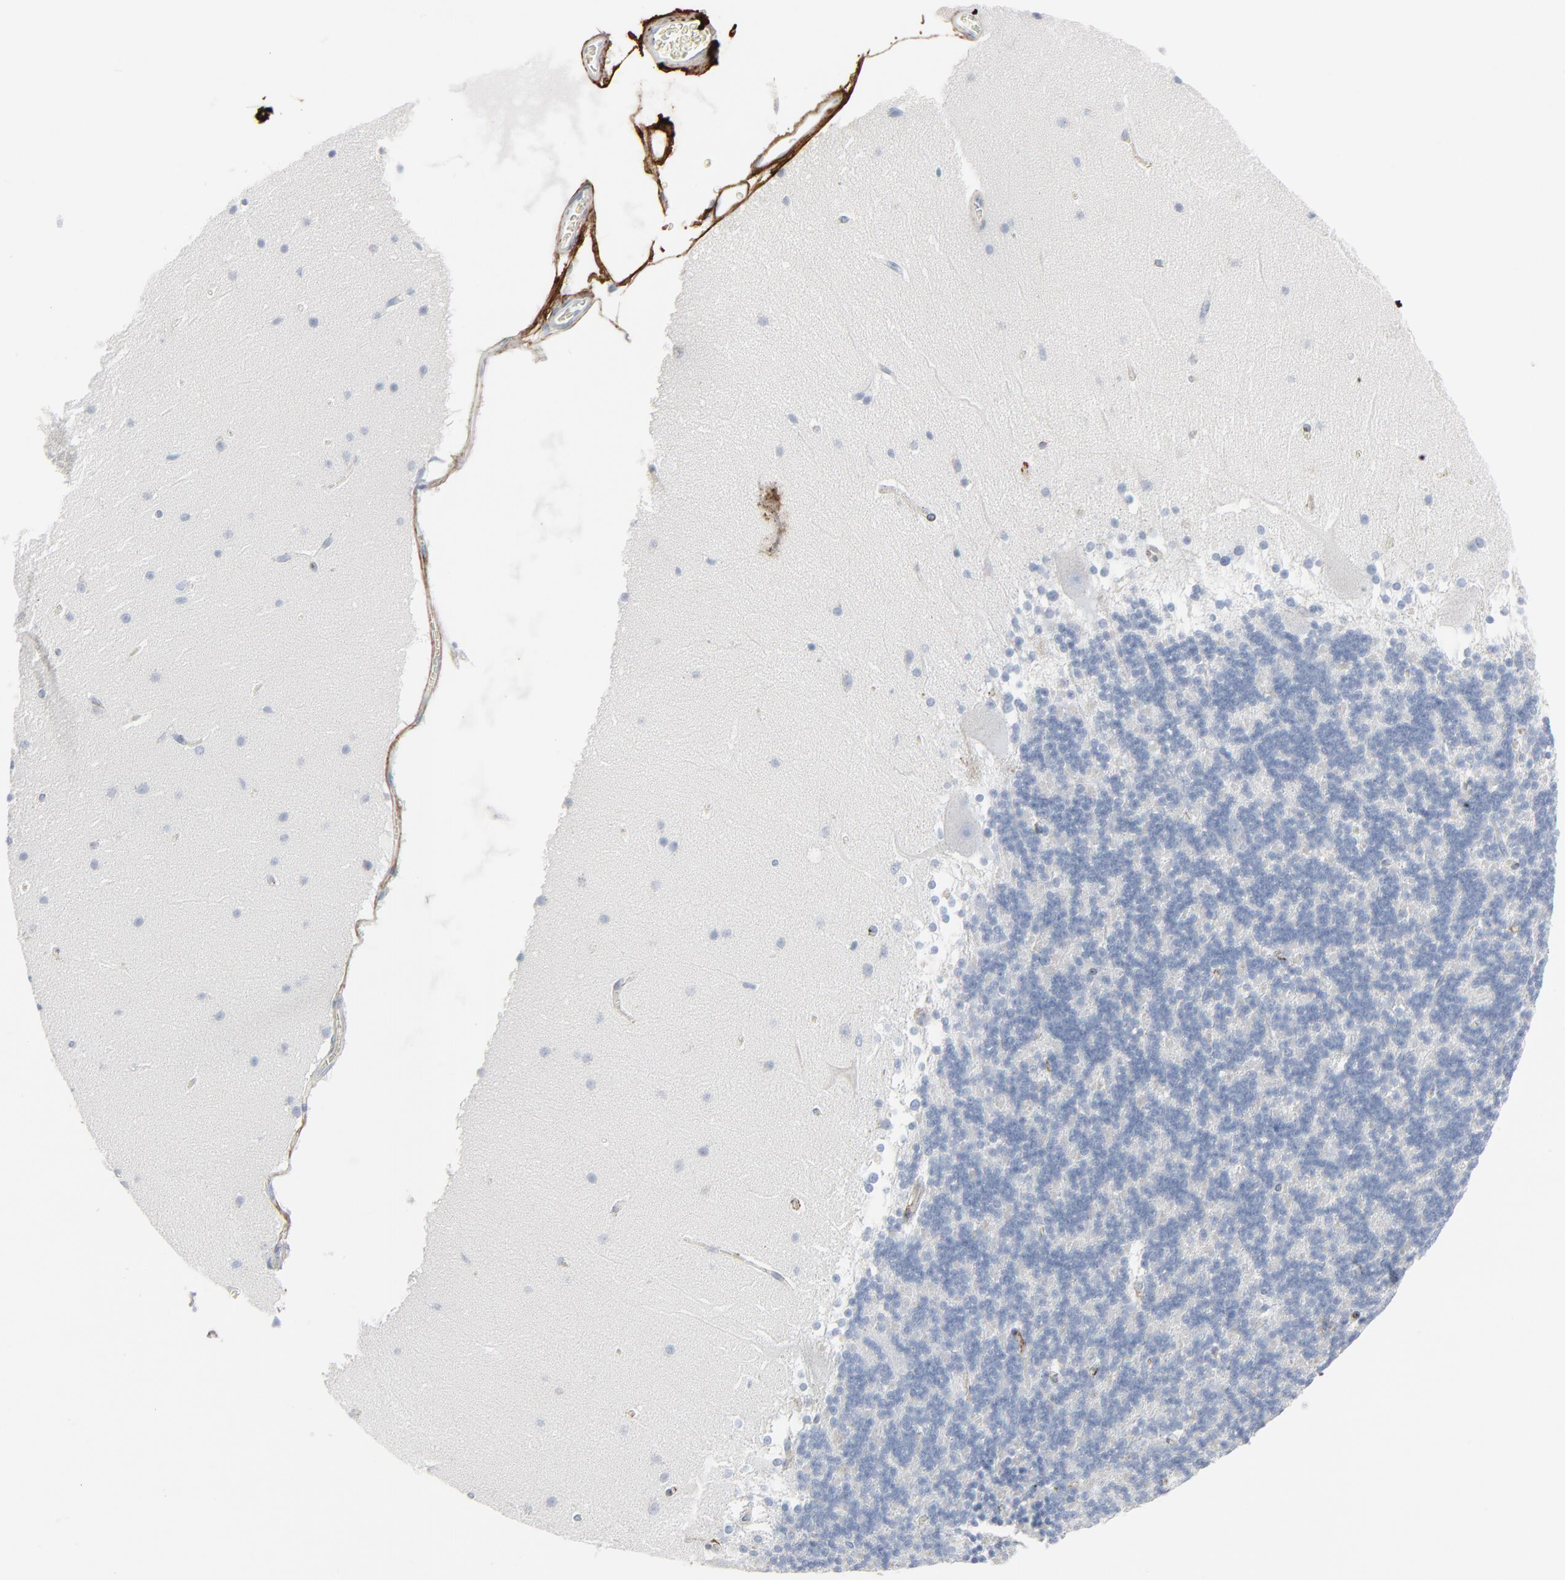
{"staining": {"intensity": "negative", "quantity": "none", "location": "none"}, "tissue": "cerebellum", "cell_type": "Cells in granular layer", "image_type": "normal", "snomed": [{"axis": "morphology", "description": "Normal tissue, NOS"}, {"axis": "topography", "description": "Cerebellum"}], "caption": "DAB immunohistochemical staining of benign cerebellum exhibits no significant positivity in cells in granular layer. (DAB (3,3'-diaminobenzidine) IHC, high magnification).", "gene": "BGN", "patient": {"sex": "female", "age": 19}}